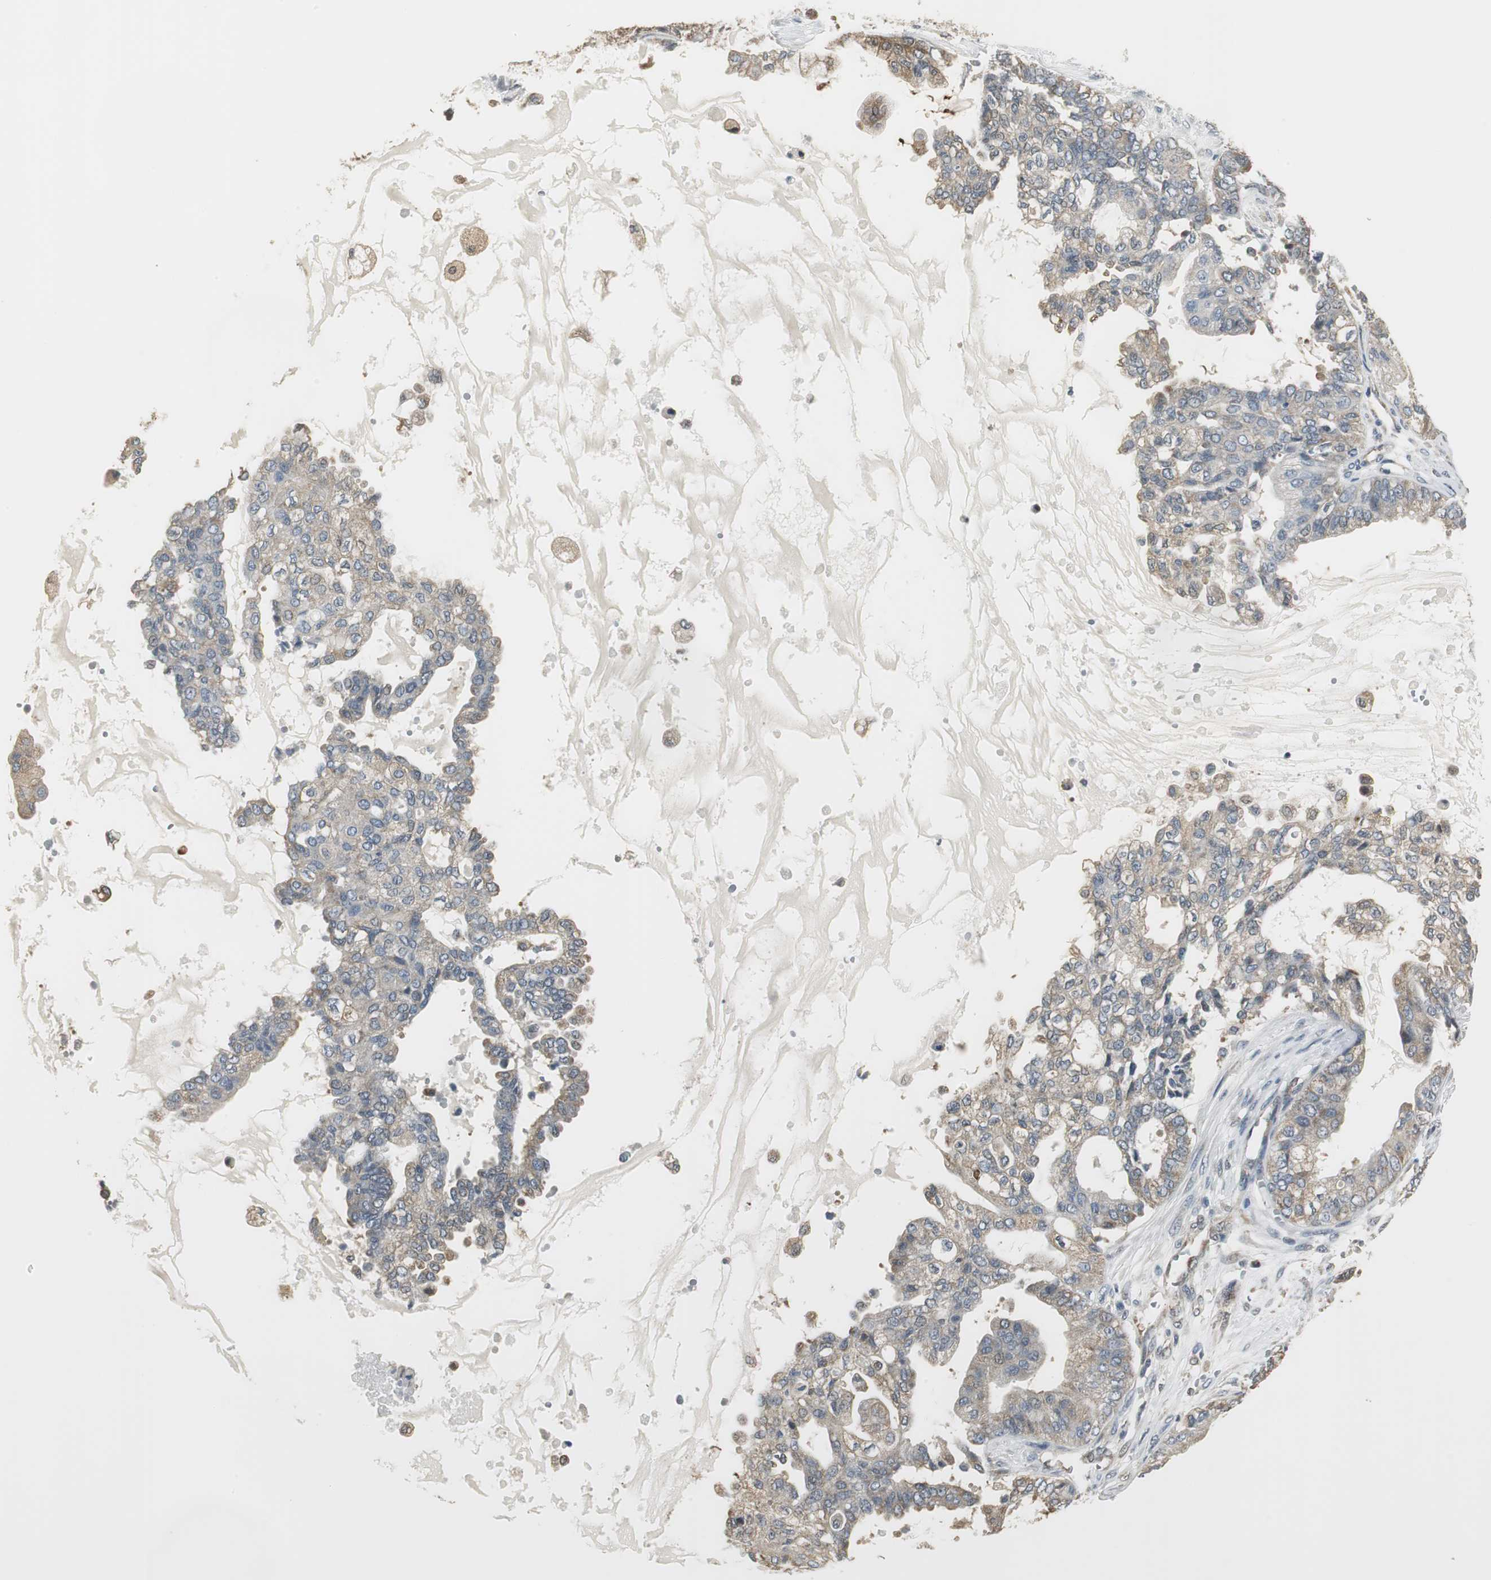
{"staining": {"intensity": "weak", "quantity": "25%-75%", "location": "cytoplasmic/membranous"}, "tissue": "ovarian cancer", "cell_type": "Tumor cells", "image_type": "cancer", "snomed": [{"axis": "morphology", "description": "Carcinoma, NOS"}, {"axis": "morphology", "description": "Carcinoma, endometroid"}, {"axis": "topography", "description": "Ovary"}], "caption": "The histopathology image exhibits a brown stain indicating the presence of a protein in the cytoplasmic/membranous of tumor cells in endometroid carcinoma (ovarian).", "gene": "CCT5", "patient": {"sex": "female", "age": 50}}